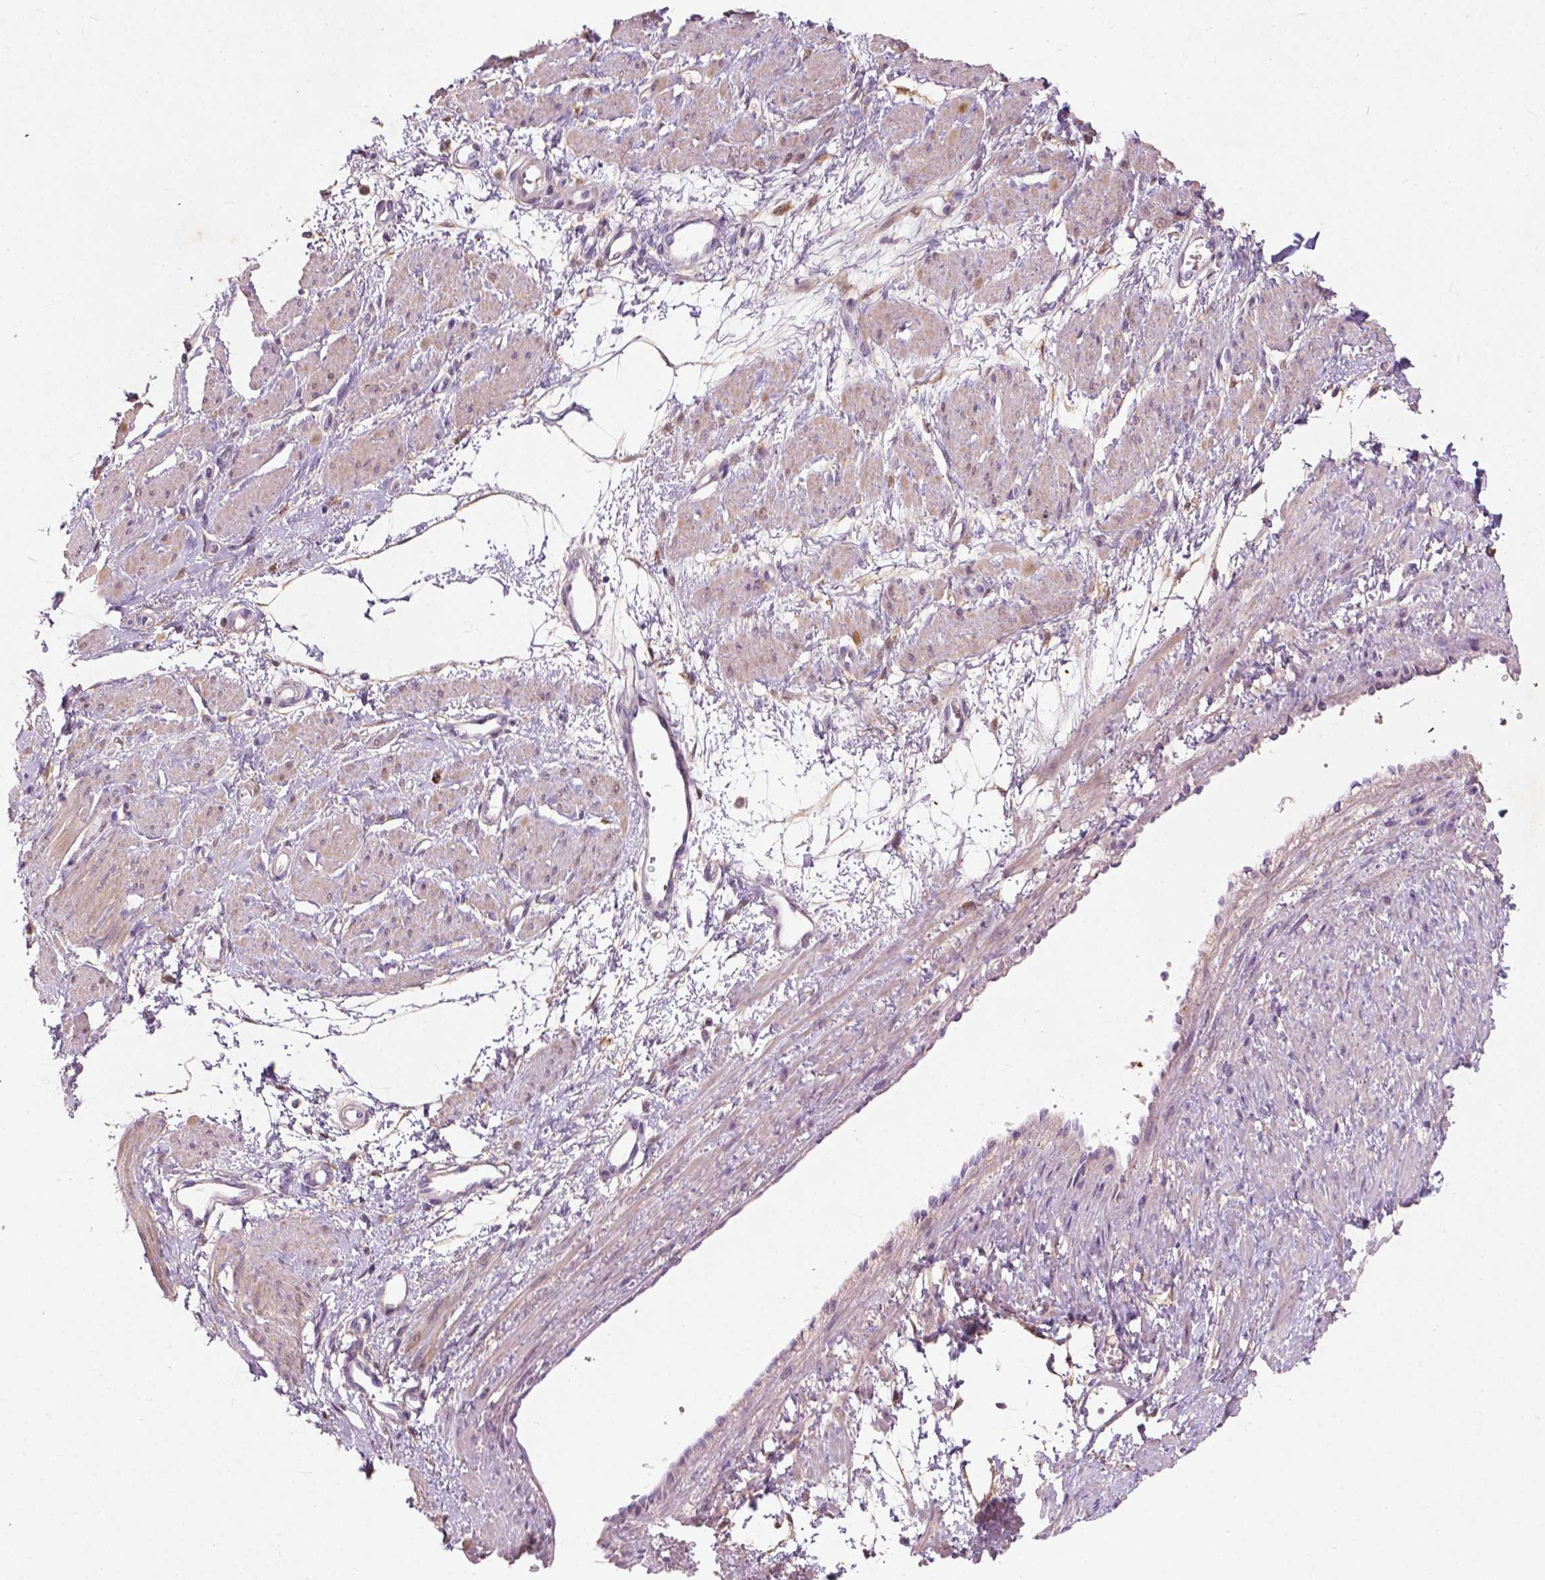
{"staining": {"intensity": "weak", "quantity": "25%-75%", "location": "cytoplasmic/membranous"}, "tissue": "smooth muscle", "cell_type": "Smooth muscle cells", "image_type": "normal", "snomed": [{"axis": "morphology", "description": "Normal tissue, NOS"}, {"axis": "topography", "description": "Smooth muscle"}, {"axis": "topography", "description": "Uterus"}], "caption": "High-power microscopy captured an IHC micrograph of normal smooth muscle, revealing weak cytoplasmic/membranous expression in approximately 25%-75% of smooth muscle cells.", "gene": "GPR37", "patient": {"sex": "female", "age": 39}}